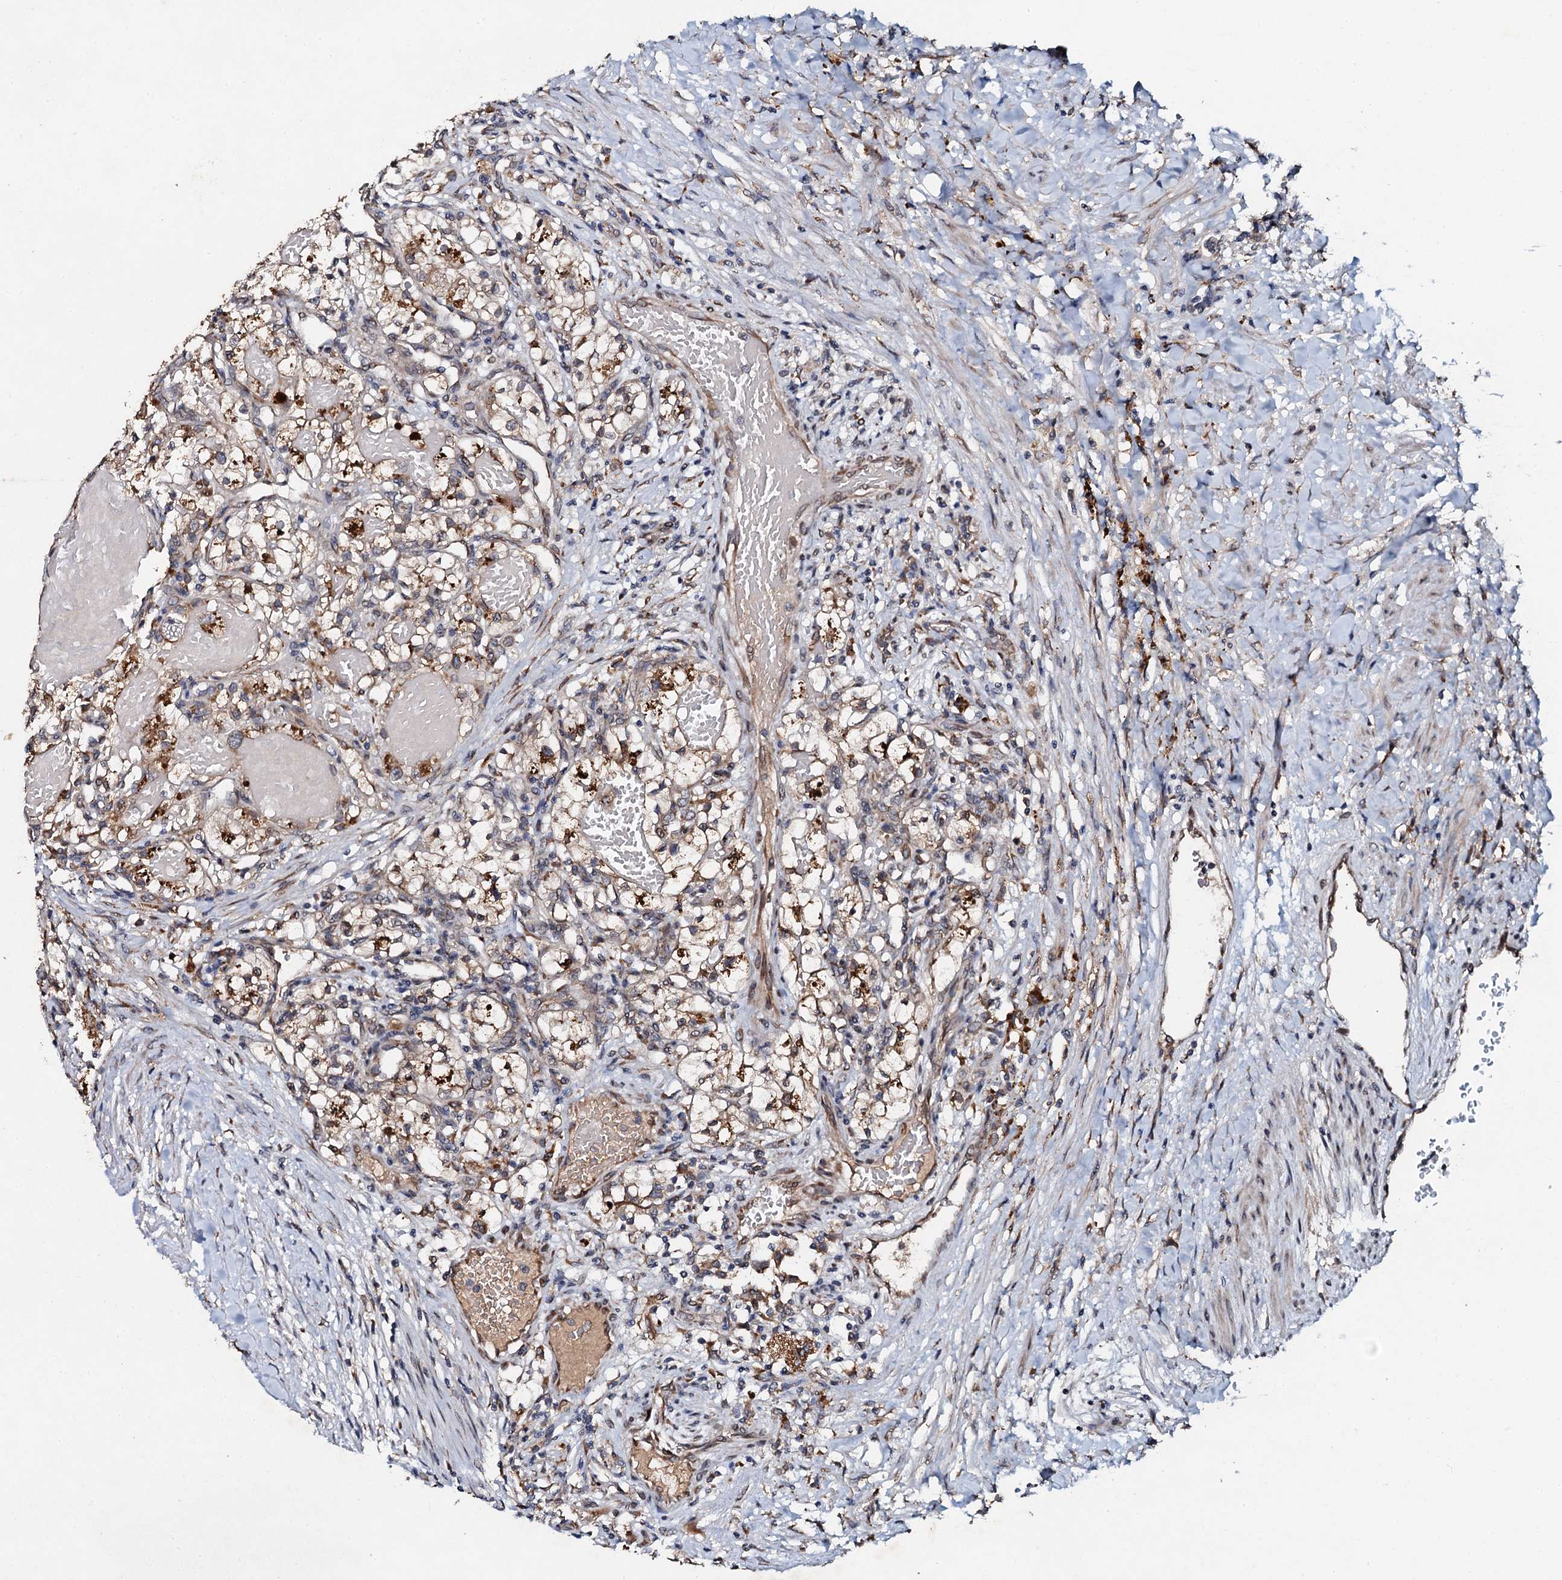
{"staining": {"intensity": "weak", "quantity": "25%-75%", "location": "cytoplasmic/membranous"}, "tissue": "renal cancer", "cell_type": "Tumor cells", "image_type": "cancer", "snomed": [{"axis": "morphology", "description": "Normal tissue, NOS"}, {"axis": "morphology", "description": "Adenocarcinoma, NOS"}, {"axis": "topography", "description": "Kidney"}], "caption": "Renal cancer was stained to show a protein in brown. There is low levels of weak cytoplasmic/membranous expression in approximately 25%-75% of tumor cells.", "gene": "ADAMTS10", "patient": {"sex": "male", "age": 68}}